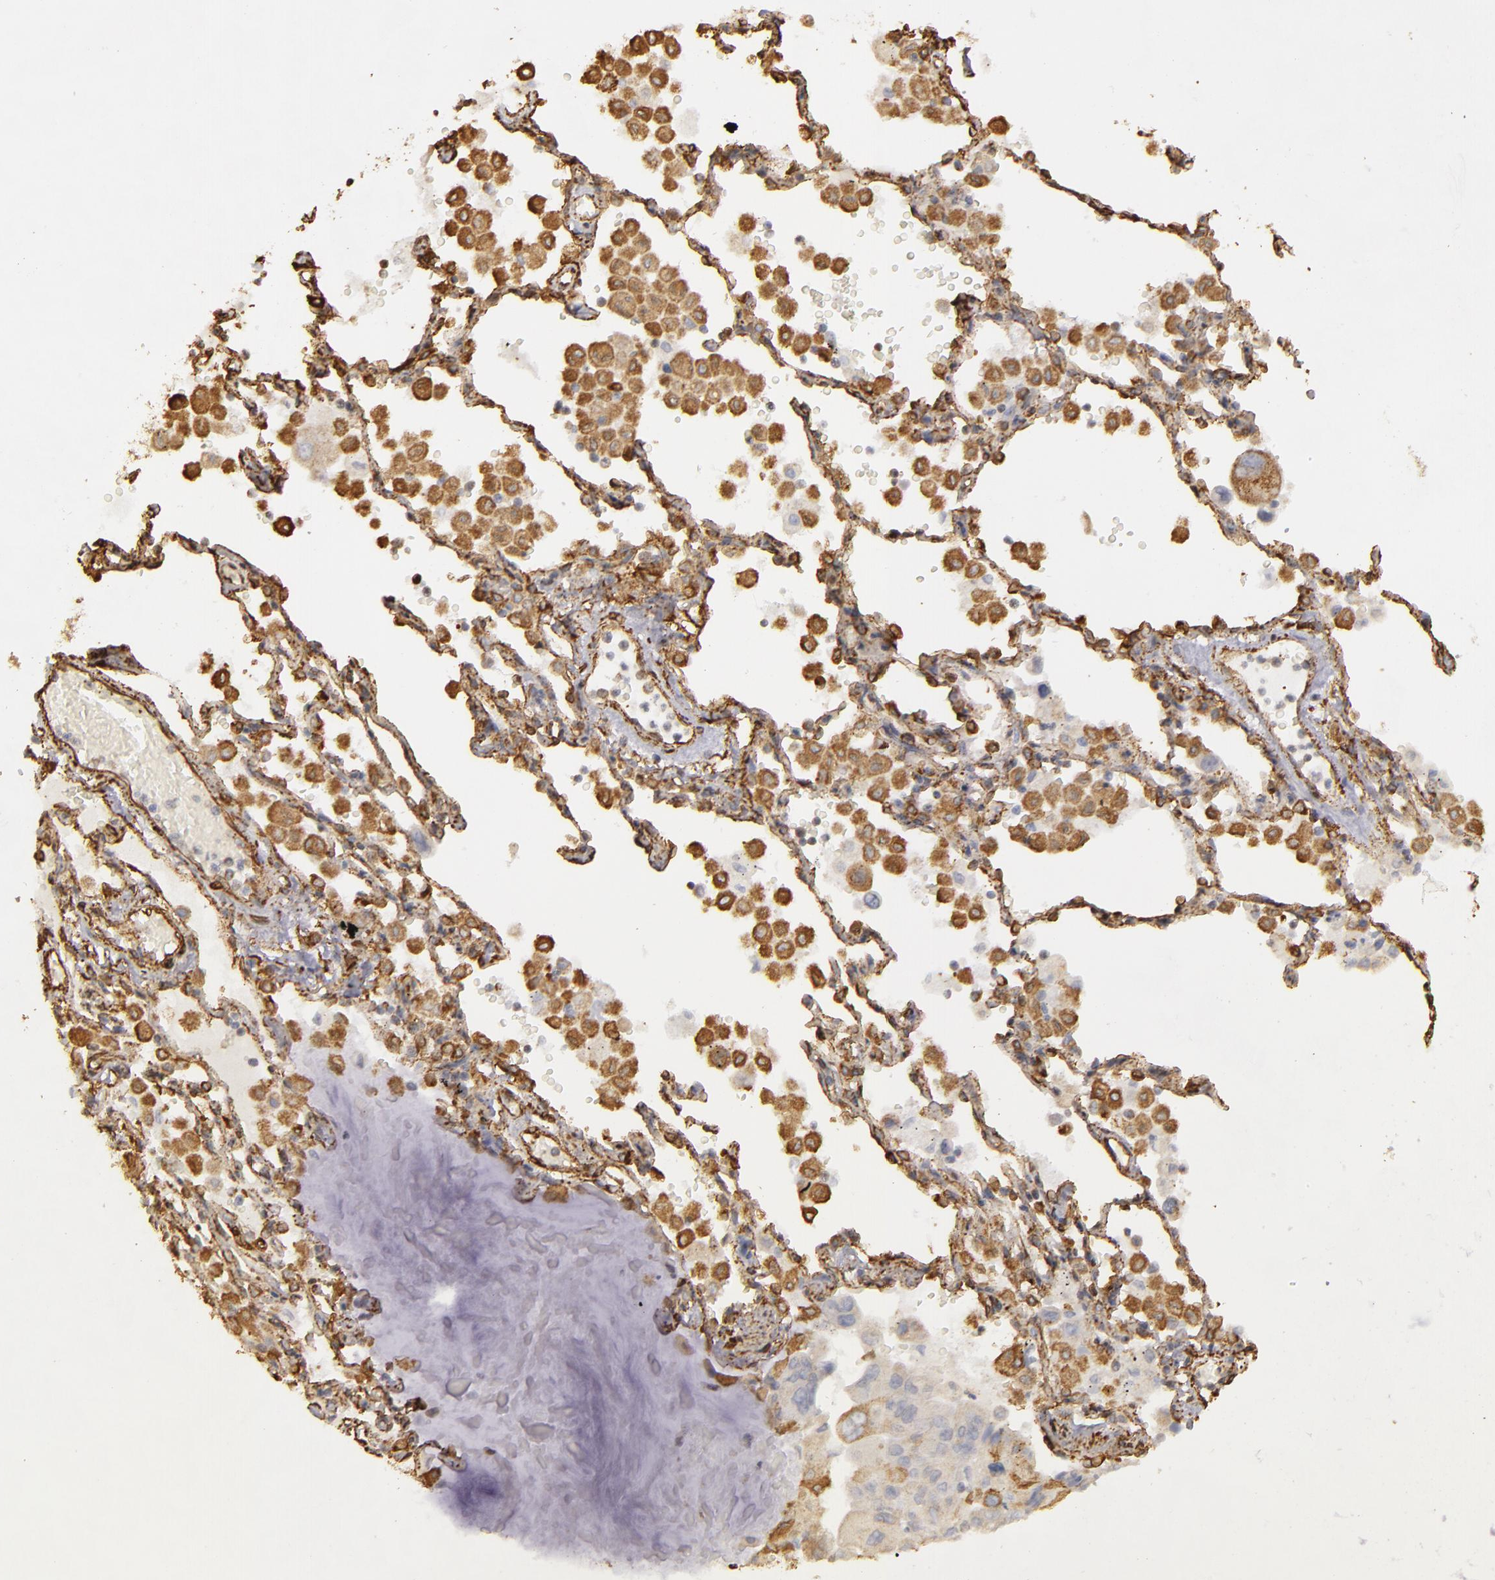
{"staining": {"intensity": "weak", "quantity": ">75%", "location": "cytoplasmic/membranous"}, "tissue": "lung cancer", "cell_type": "Tumor cells", "image_type": "cancer", "snomed": [{"axis": "morphology", "description": "Adenocarcinoma, NOS"}, {"axis": "topography", "description": "Lung"}], "caption": "The histopathology image reveals immunohistochemical staining of lung cancer. There is weak cytoplasmic/membranous positivity is appreciated in approximately >75% of tumor cells.", "gene": "CYB5R3", "patient": {"sex": "male", "age": 64}}